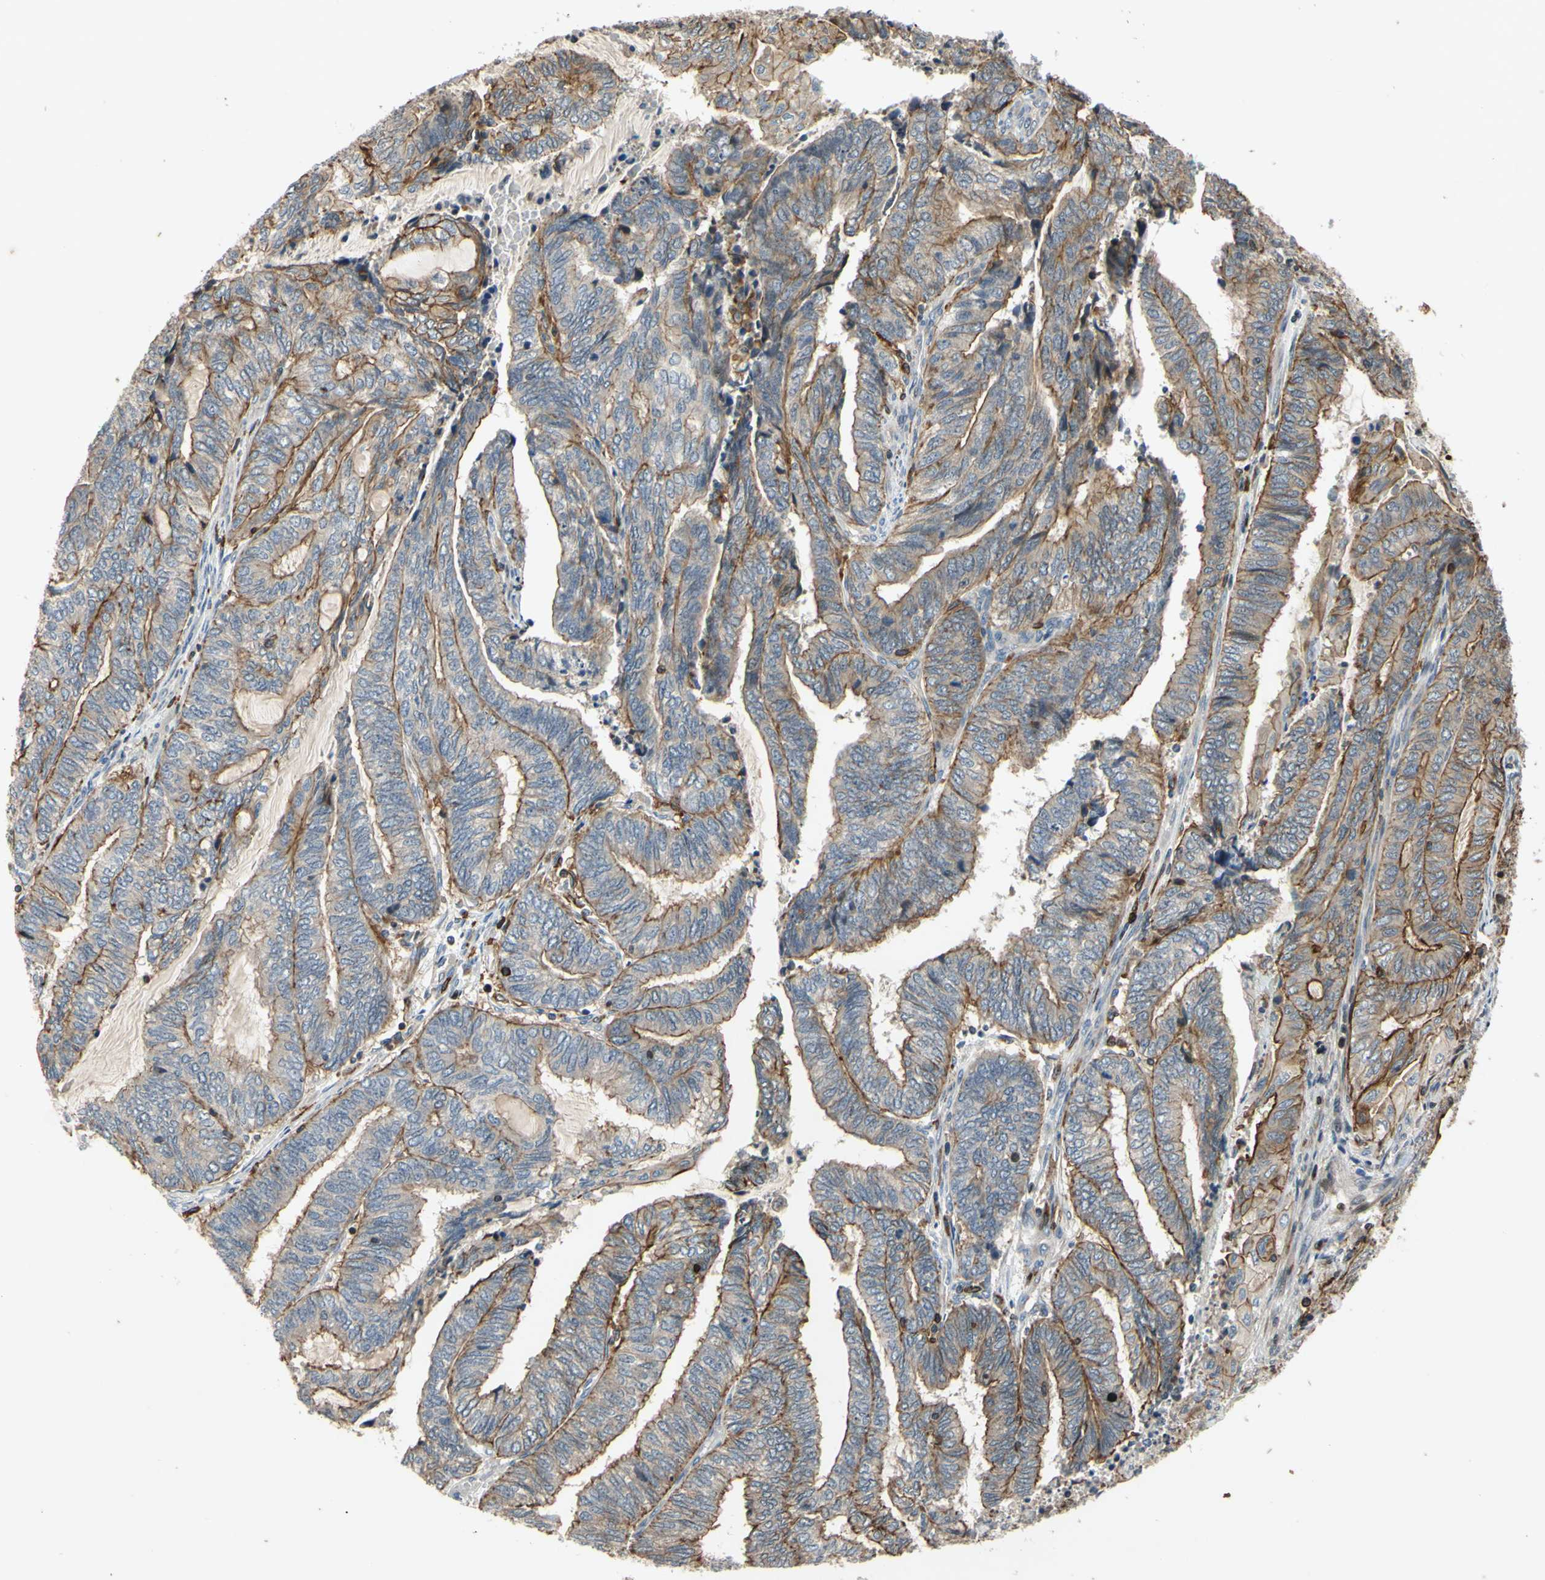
{"staining": {"intensity": "moderate", "quantity": ">75%", "location": "cytoplasmic/membranous"}, "tissue": "endometrial cancer", "cell_type": "Tumor cells", "image_type": "cancer", "snomed": [{"axis": "morphology", "description": "Adenocarcinoma, NOS"}, {"axis": "topography", "description": "Uterus"}, {"axis": "topography", "description": "Endometrium"}], "caption": "Human endometrial adenocarcinoma stained with a brown dye exhibits moderate cytoplasmic/membranous positive staining in about >75% of tumor cells.", "gene": "PLXNA2", "patient": {"sex": "female", "age": 70}}